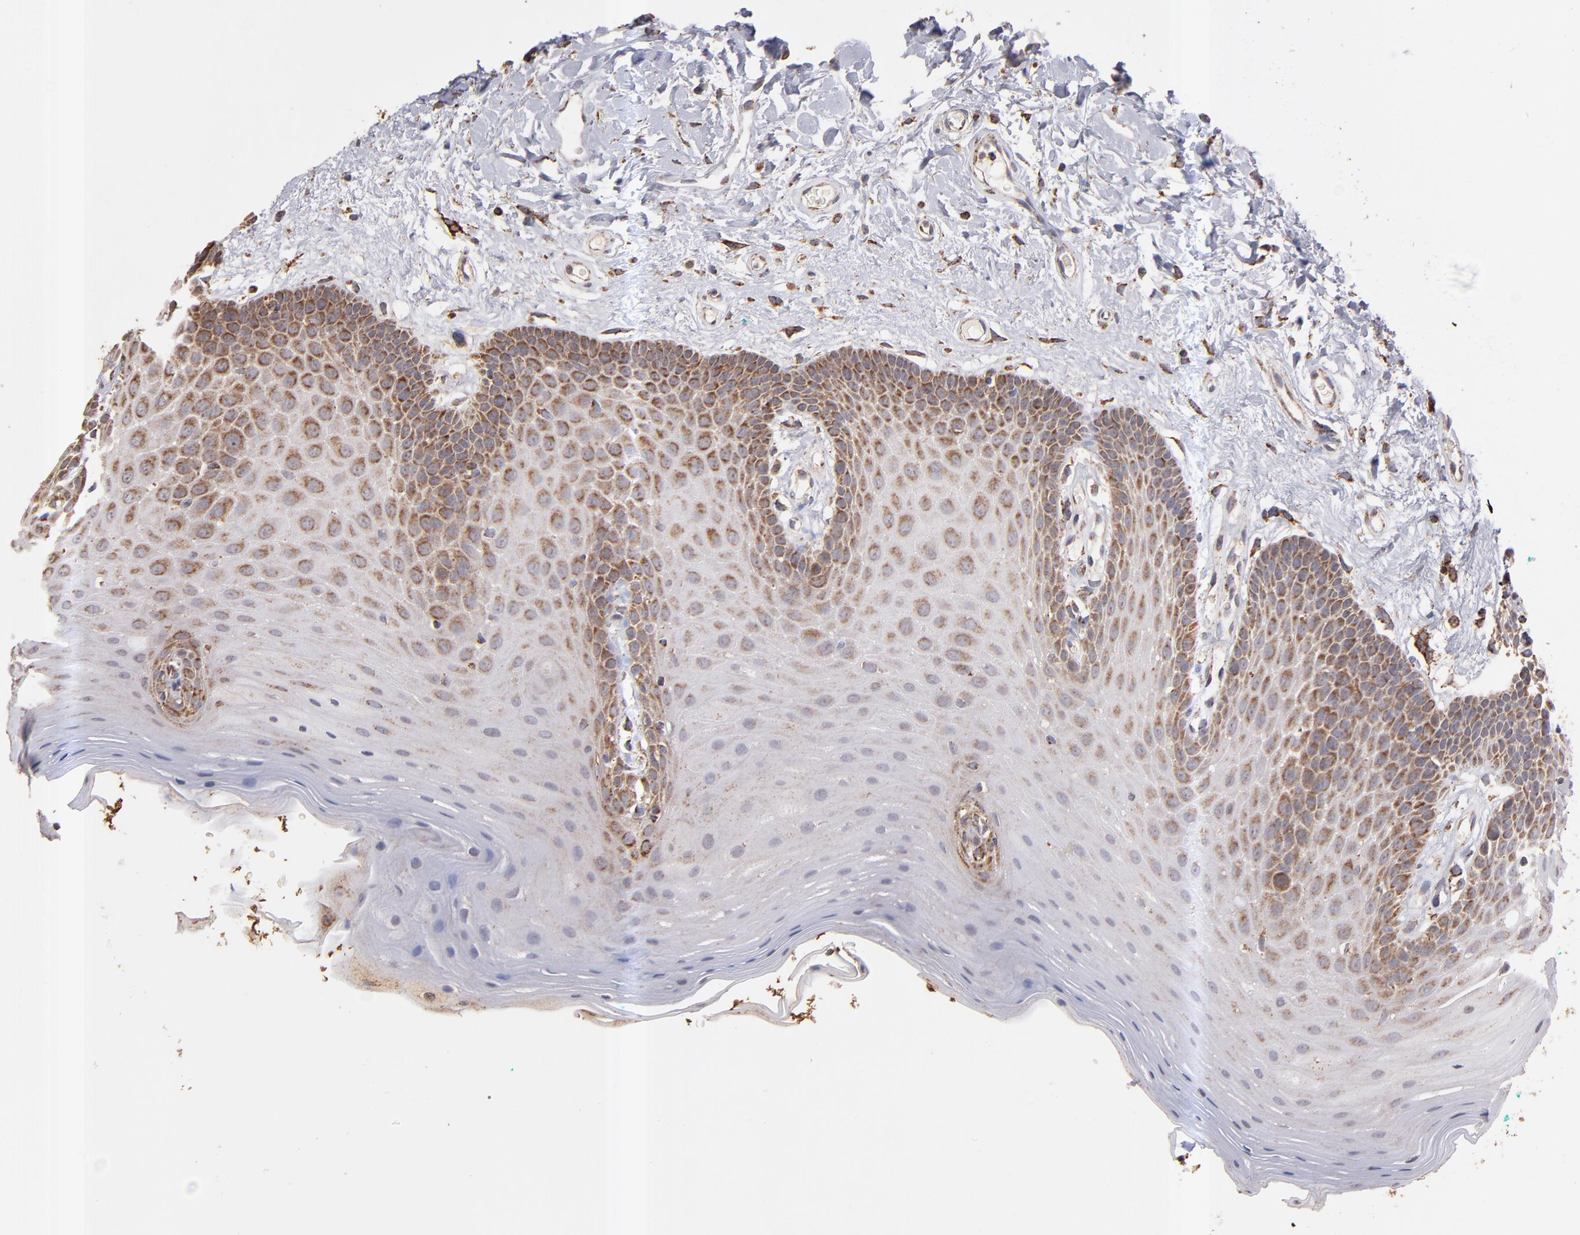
{"staining": {"intensity": "moderate", "quantity": "25%-75%", "location": "cytoplasmic/membranous"}, "tissue": "oral mucosa", "cell_type": "Squamous epithelial cells", "image_type": "normal", "snomed": [{"axis": "morphology", "description": "Normal tissue, NOS"}, {"axis": "morphology", "description": "Squamous cell carcinoma, NOS"}, {"axis": "topography", "description": "Skeletal muscle"}, {"axis": "topography", "description": "Oral tissue"}, {"axis": "topography", "description": "Head-Neck"}], "caption": "Protein staining of unremarkable oral mucosa shows moderate cytoplasmic/membranous positivity in about 25%-75% of squamous epithelial cells. The protein of interest is shown in brown color, while the nuclei are stained blue.", "gene": "DLST", "patient": {"sex": "male", "age": 71}}